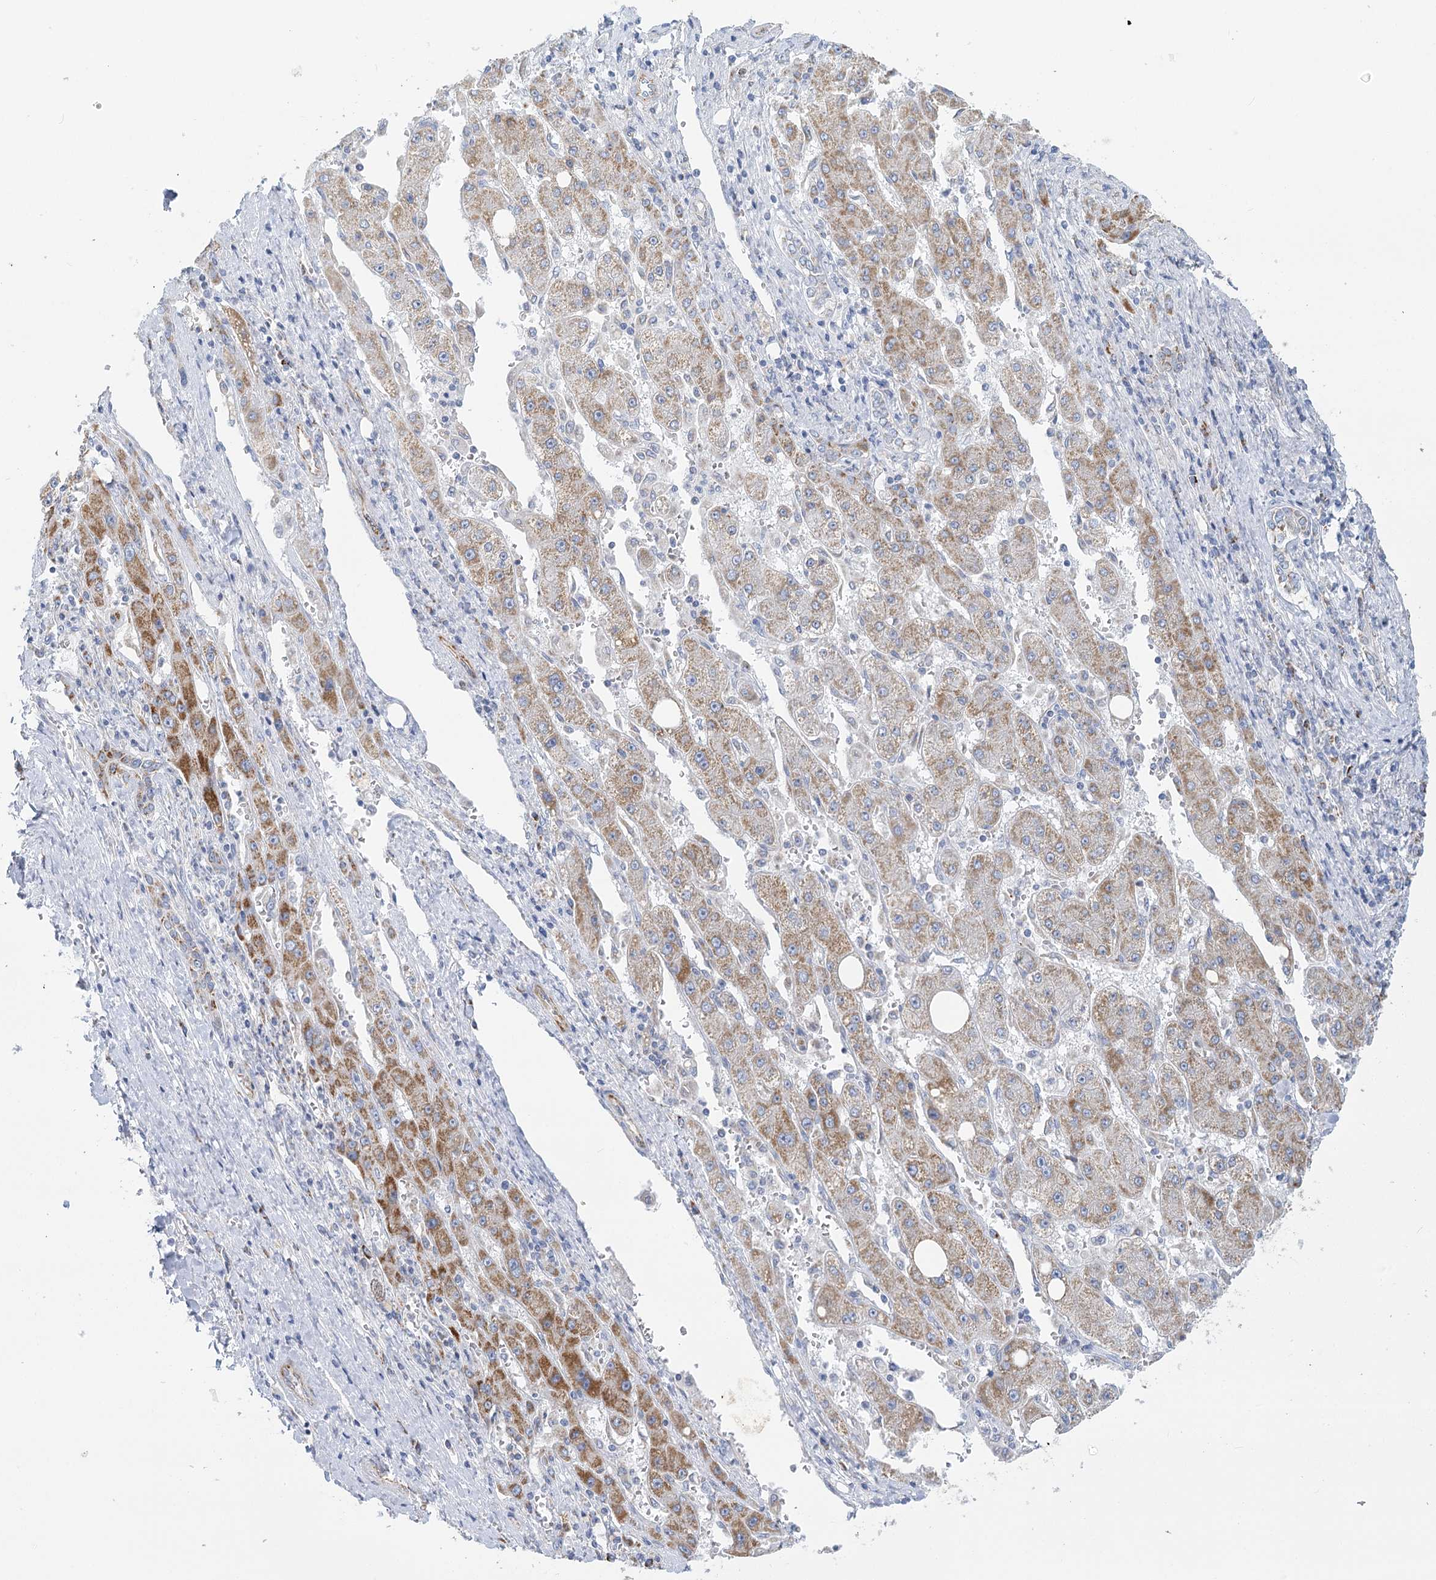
{"staining": {"intensity": "moderate", "quantity": ">75%", "location": "cytoplasmic/membranous"}, "tissue": "liver cancer", "cell_type": "Tumor cells", "image_type": "cancer", "snomed": [{"axis": "morphology", "description": "Carcinoma, Hepatocellular, NOS"}, {"axis": "topography", "description": "Liver"}], "caption": "Protein expression analysis of liver cancer displays moderate cytoplasmic/membranous expression in approximately >75% of tumor cells.", "gene": "DHTKD1", "patient": {"sex": "female", "age": 73}}